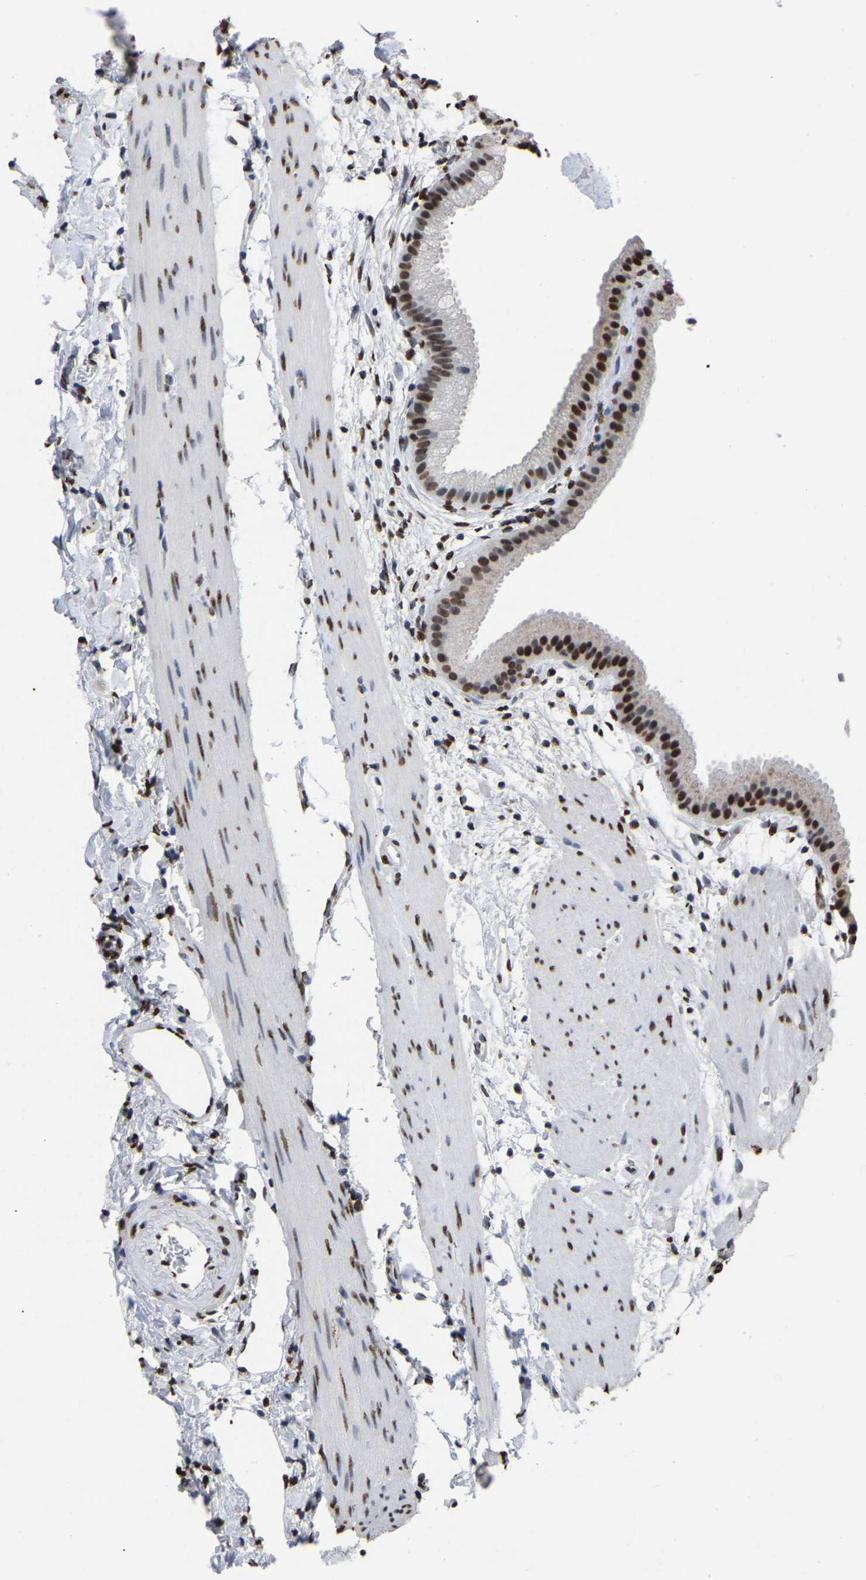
{"staining": {"intensity": "strong", "quantity": ">75%", "location": "nuclear"}, "tissue": "gallbladder", "cell_type": "Glandular cells", "image_type": "normal", "snomed": [{"axis": "morphology", "description": "Normal tissue, NOS"}, {"axis": "topography", "description": "Gallbladder"}], "caption": "DAB immunohistochemical staining of normal human gallbladder reveals strong nuclear protein expression in approximately >75% of glandular cells.", "gene": "RBL2", "patient": {"sex": "female", "age": 64}}